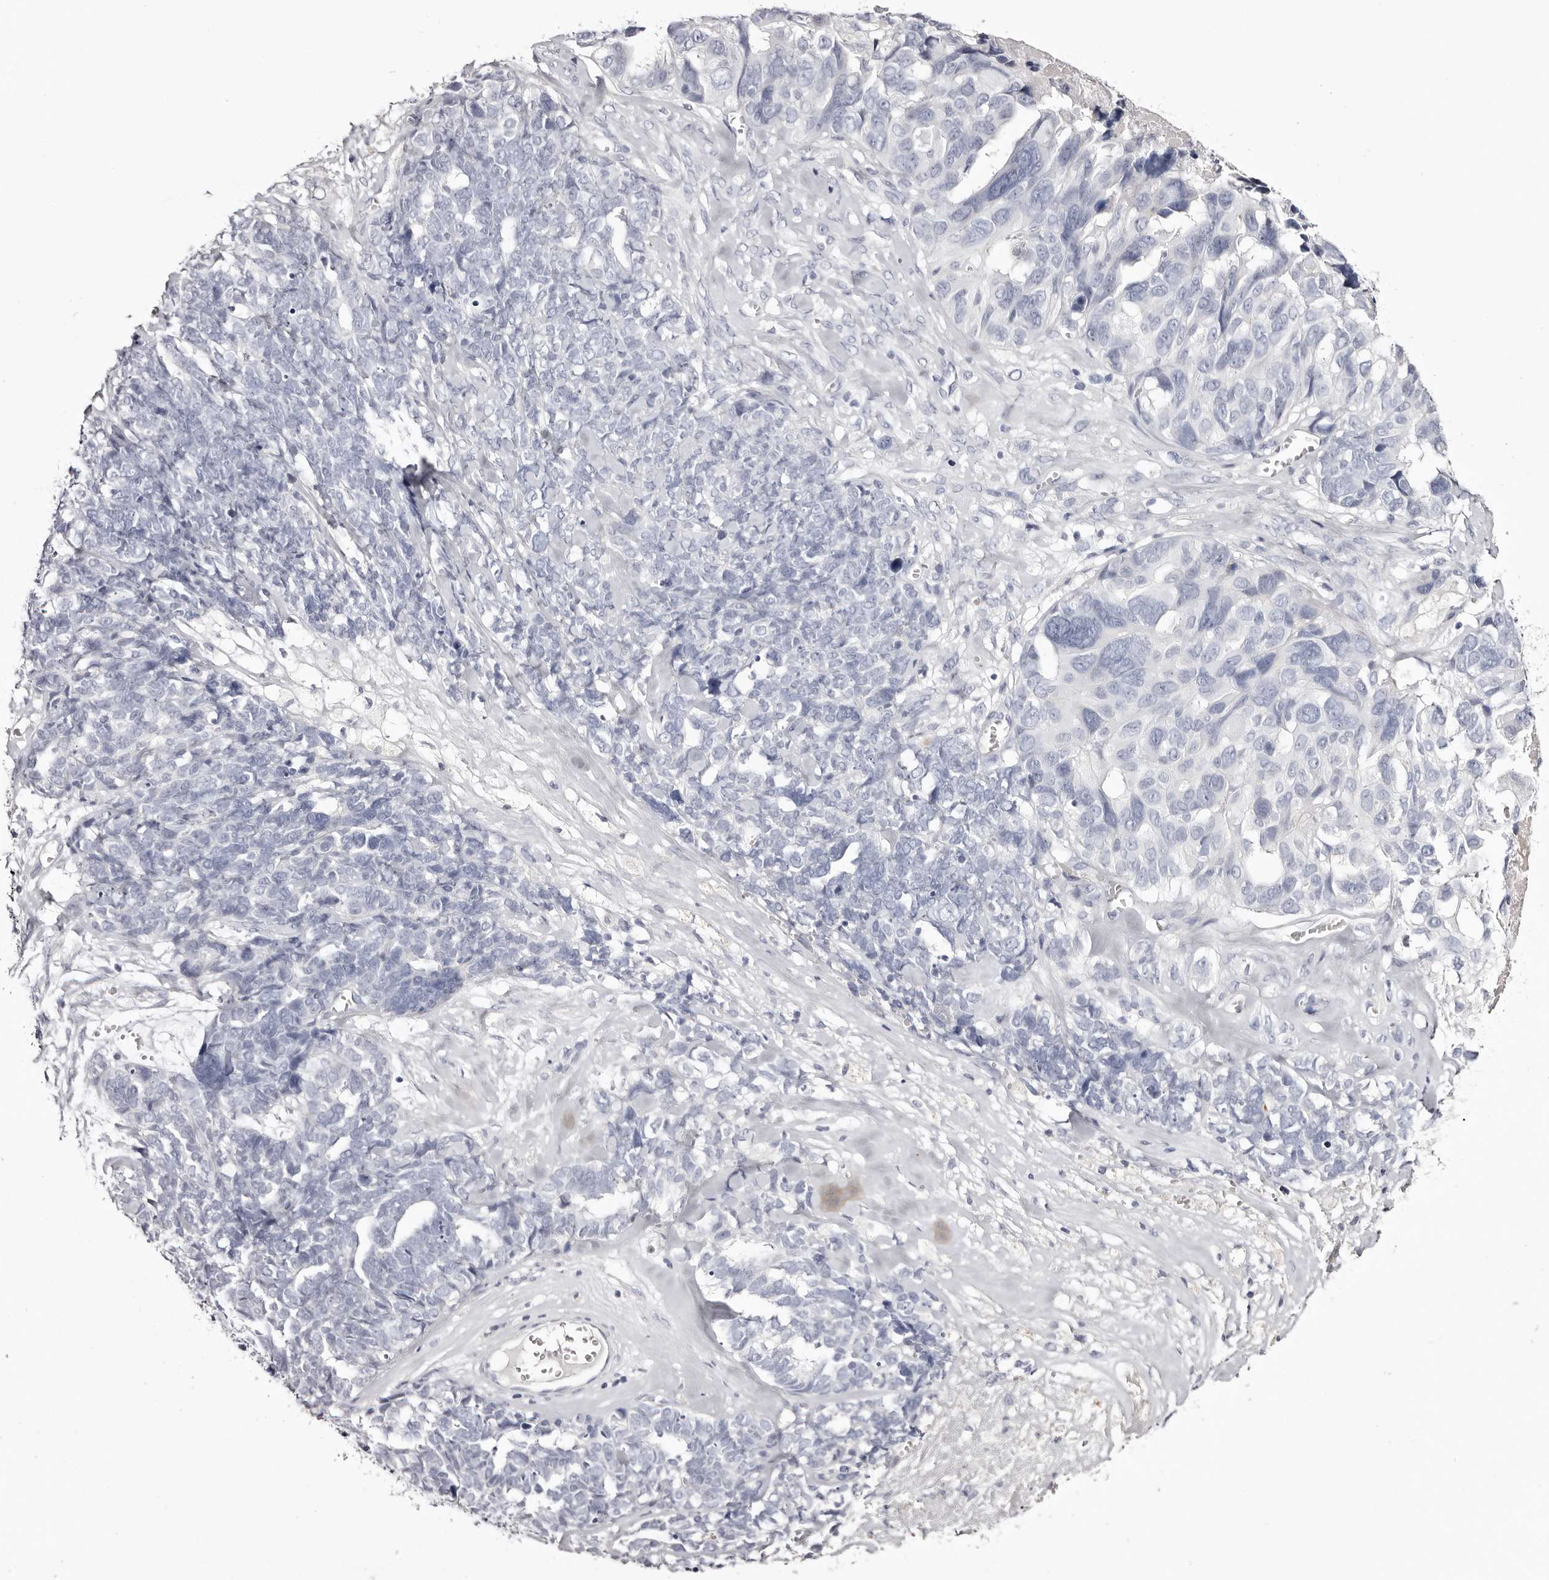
{"staining": {"intensity": "negative", "quantity": "none", "location": "none"}, "tissue": "ovarian cancer", "cell_type": "Tumor cells", "image_type": "cancer", "snomed": [{"axis": "morphology", "description": "Cystadenocarcinoma, serous, NOS"}, {"axis": "topography", "description": "Ovary"}], "caption": "A high-resolution photomicrograph shows immunohistochemistry (IHC) staining of serous cystadenocarcinoma (ovarian), which demonstrates no significant staining in tumor cells.", "gene": "CA6", "patient": {"sex": "female", "age": 79}}